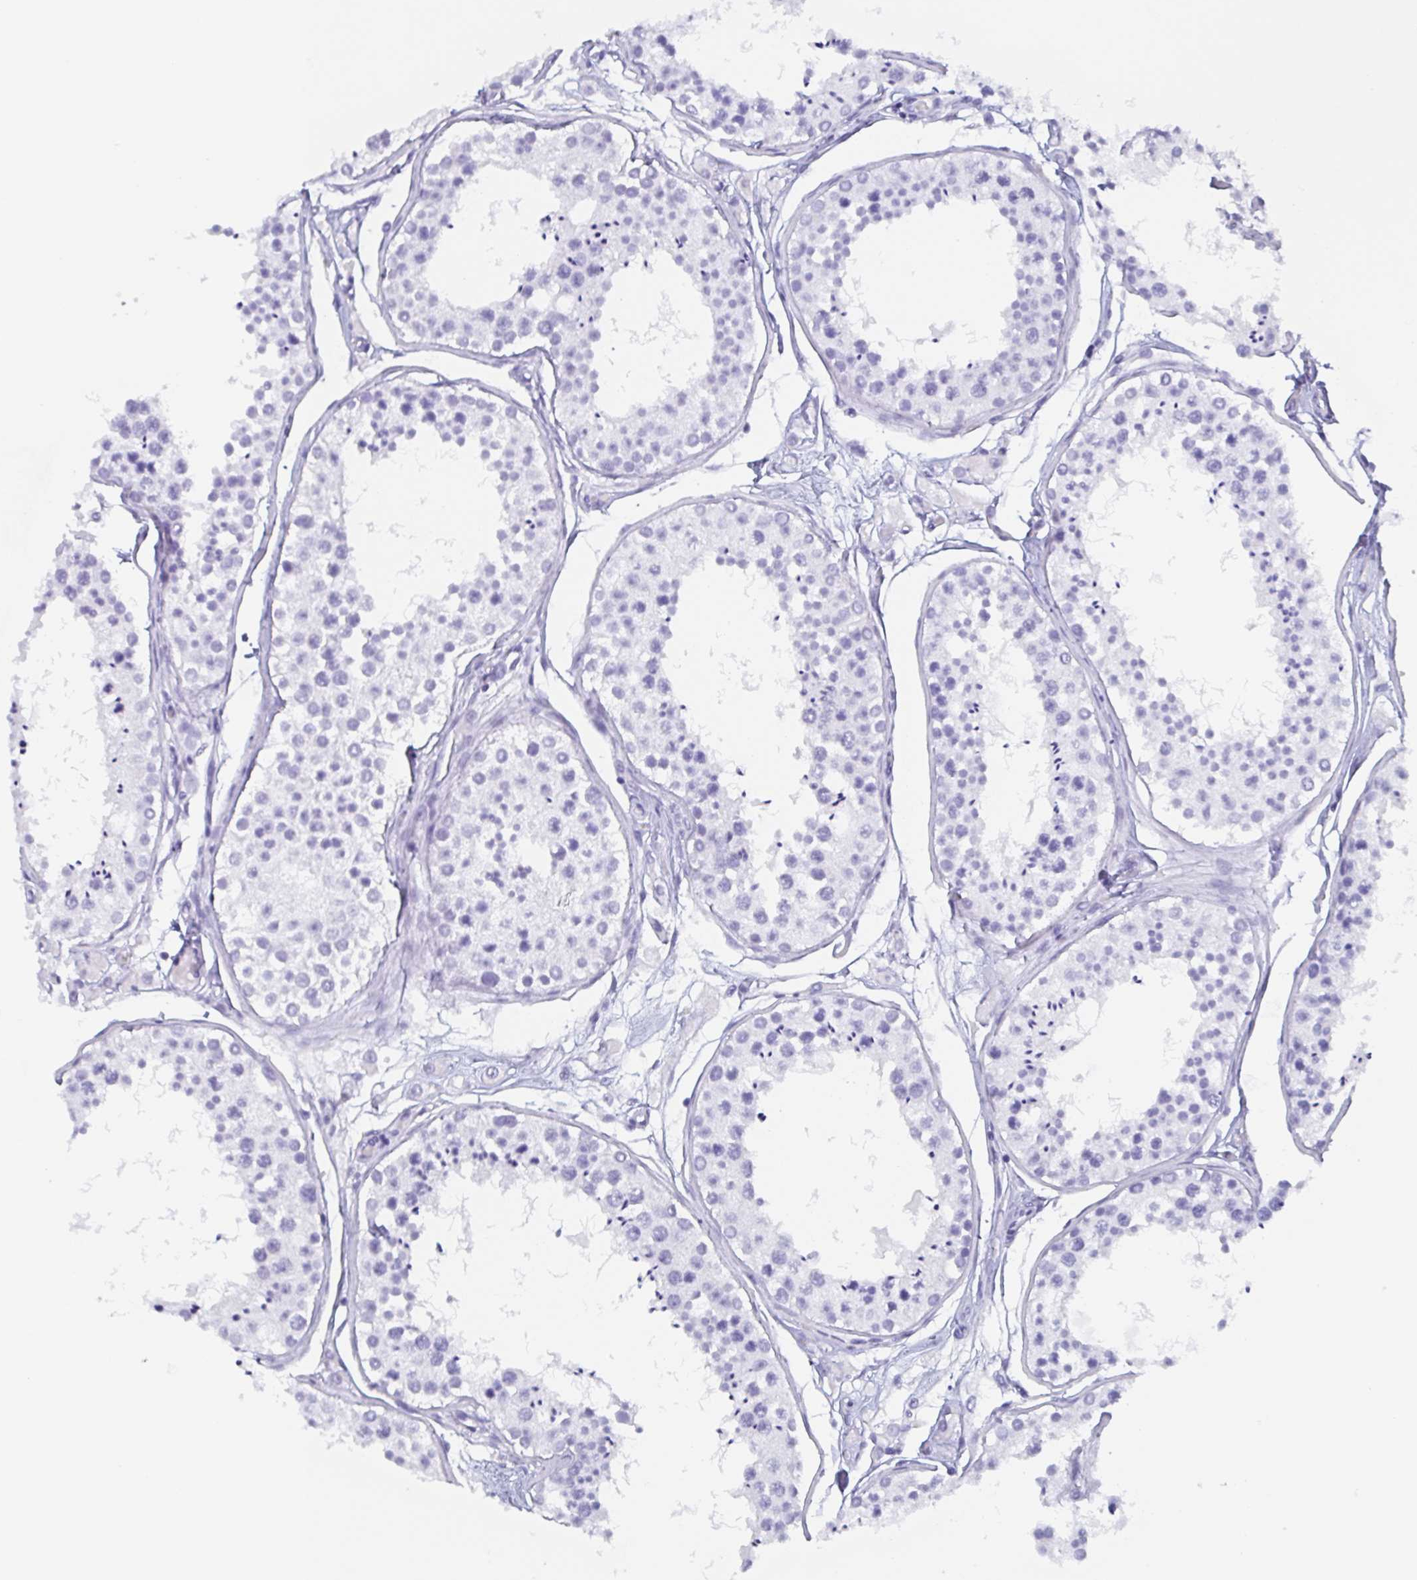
{"staining": {"intensity": "negative", "quantity": "none", "location": "none"}, "tissue": "testis", "cell_type": "Cells in seminiferous ducts", "image_type": "normal", "snomed": [{"axis": "morphology", "description": "Normal tissue, NOS"}, {"axis": "topography", "description": "Testis"}], "caption": "Protein analysis of normal testis exhibits no significant positivity in cells in seminiferous ducts. (Brightfield microscopy of DAB (3,3'-diaminobenzidine) immunohistochemistry at high magnification).", "gene": "AGFG2", "patient": {"sex": "male", "age": 25}}